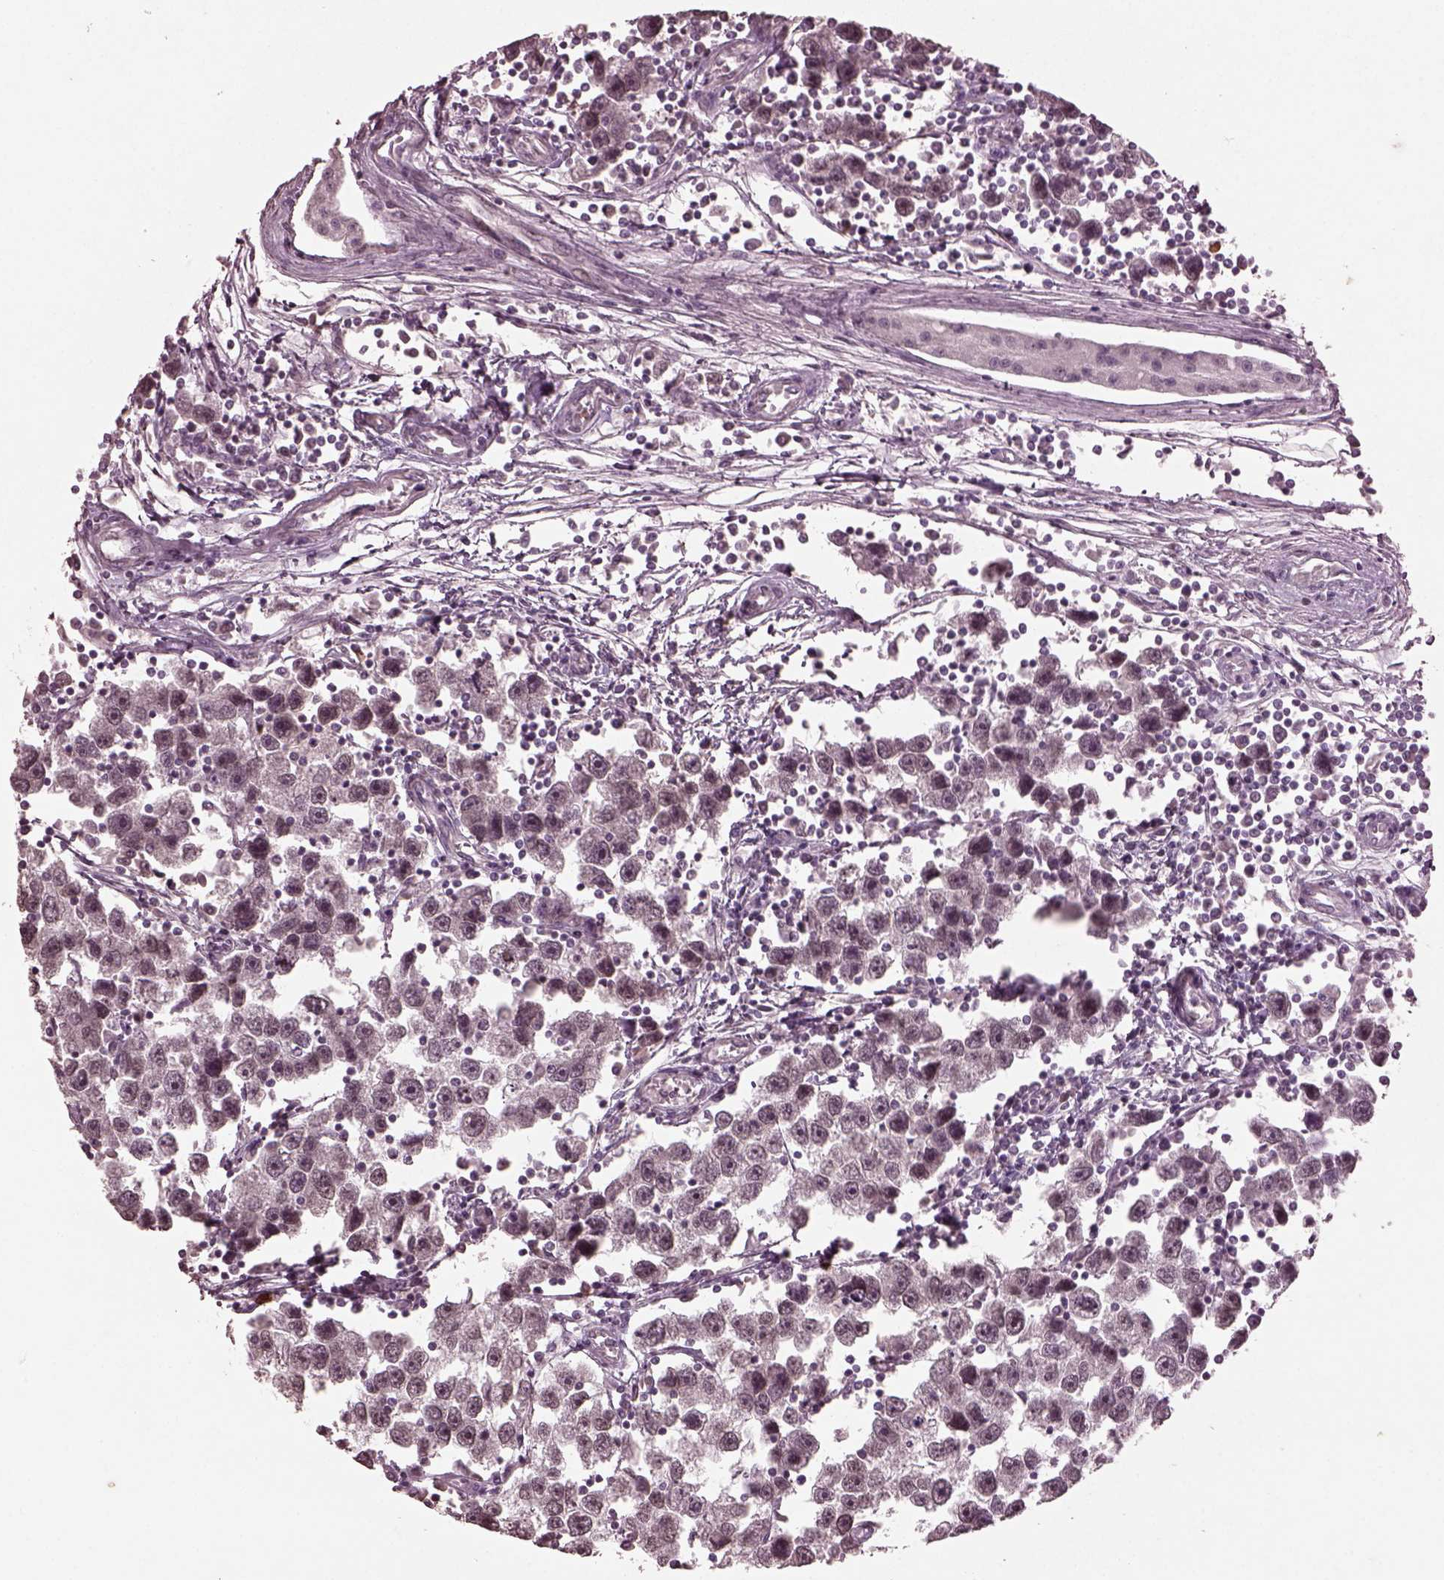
{"staining": {"intensity": "negative", "quantity": "none", "location": "none"}, "tissue": "testis cancer", "cell_type": "Tumor cells", "image_type": "cancer", "snomed": [{"axis": "morphology", "description": "Seminoma, NOS"}, {"axis": "topography", "description": "Testis"}], "caption": "High magnification brightfield microscopy of testis cancer stained with DAB (brown) and counterstained with hematoxylin (blue): tumor cells show no significant expression. (IHC, brightfield microscopy, high magnification).", "gene": "IL18RAP", "patient": {"sex": "male", "age": 30}}